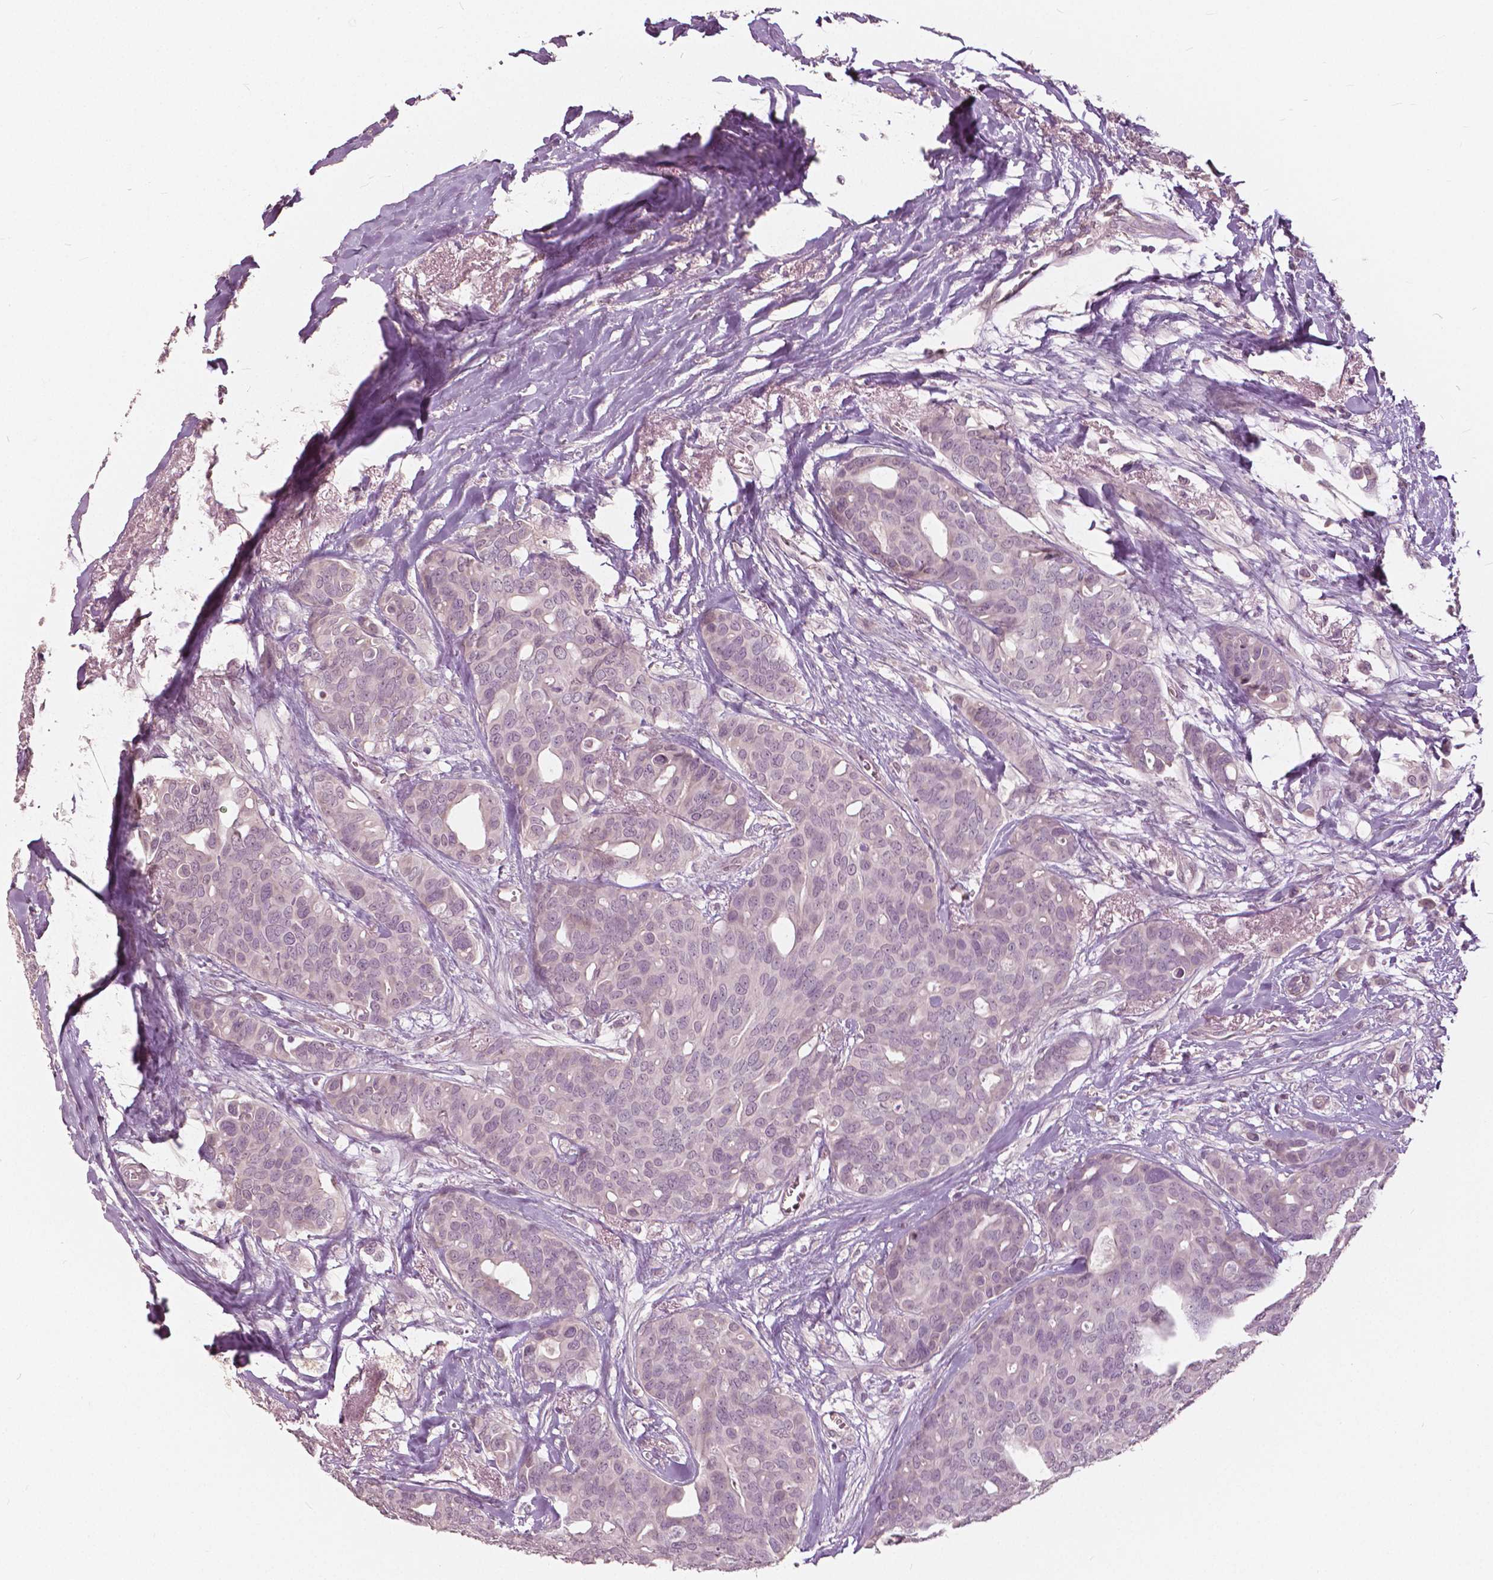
{"staining": {"intensity": "negative", "quantity": "none", "location": "none"}, "tissue": "breast cancer", "cell_type": "Tumor cells", "image_type": "cancer", "snomed": [{"axis": "morphology", "description": "Duct carcinoma"}, {"axis": "topography", "description": "Breast"}], "caption": "DAB (3,3'-diaminobenzidine) immunohistochemical staining of human breast cancer demonstrates no significant positivity in tumor cells. (Immunohistochemistry (ihc), brightfield microscopy, high magnification).", "gene": "NANOG", "patient": {"sex": "female", "age": 54}}